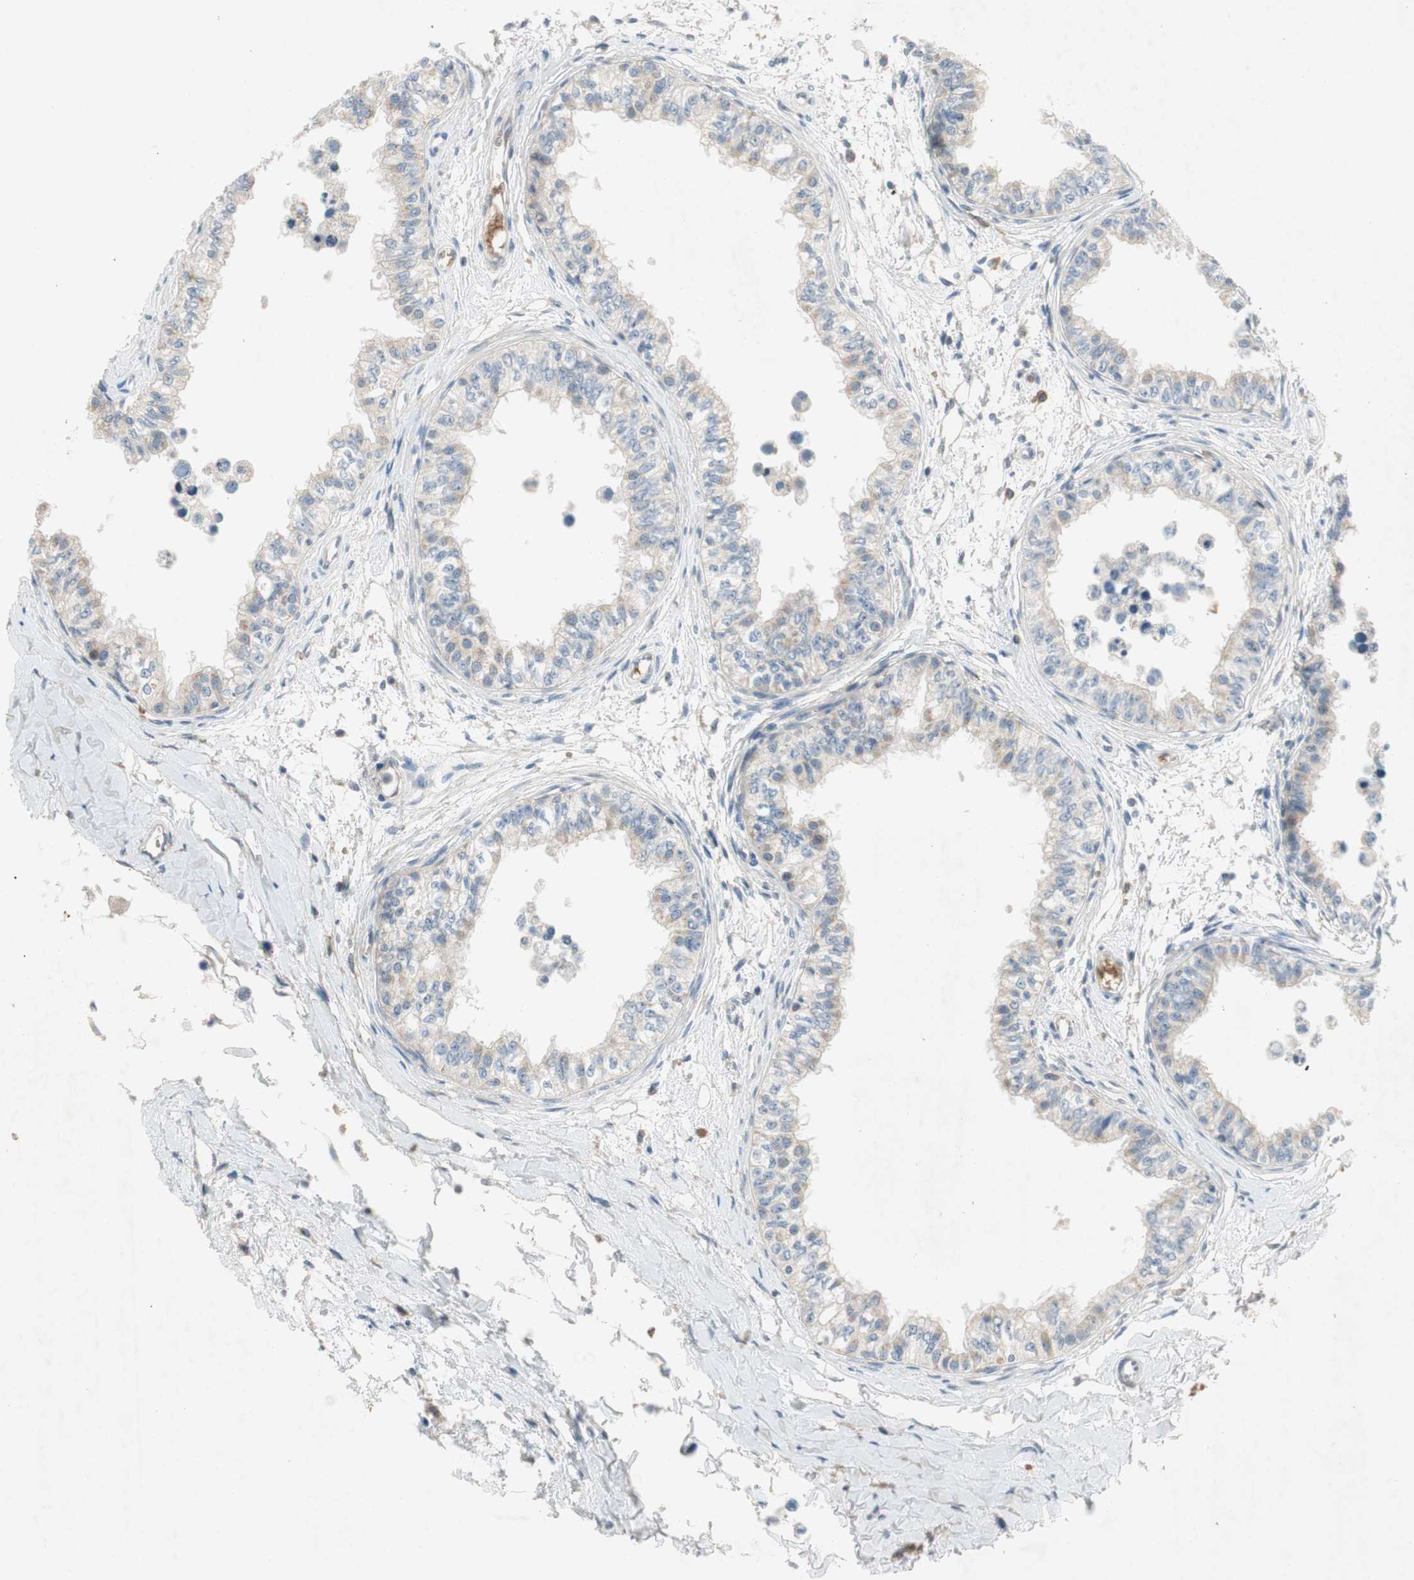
{"staining": {"intensity": "moderate", "quantity": "25%-75%", "location": "cytoplasmic/membranous"}, "tissue": "epididymis", "cell_type": "Glandular cells", "image_type": "normal", "snomed": [{"axis": "morphology", "description": "Normal tissue, NOS"}, {"axis": "morphology", "description": "Adenocarcinoma, metastatic, NOS"}, {"axis": "topography", "description": "Testis"}, {"axis": "topography", "description": "Epididymis"}], "caption": "Immunohistochemistry micrograph of normal epididymis stained for a protein (brown), which demonstrates medium levels of moderate cytoplasmic/membranous positivity in about 25%-75% of glandular cells.", "gene": "GYPC", "patient": {"sex": "male", "age": 26}}